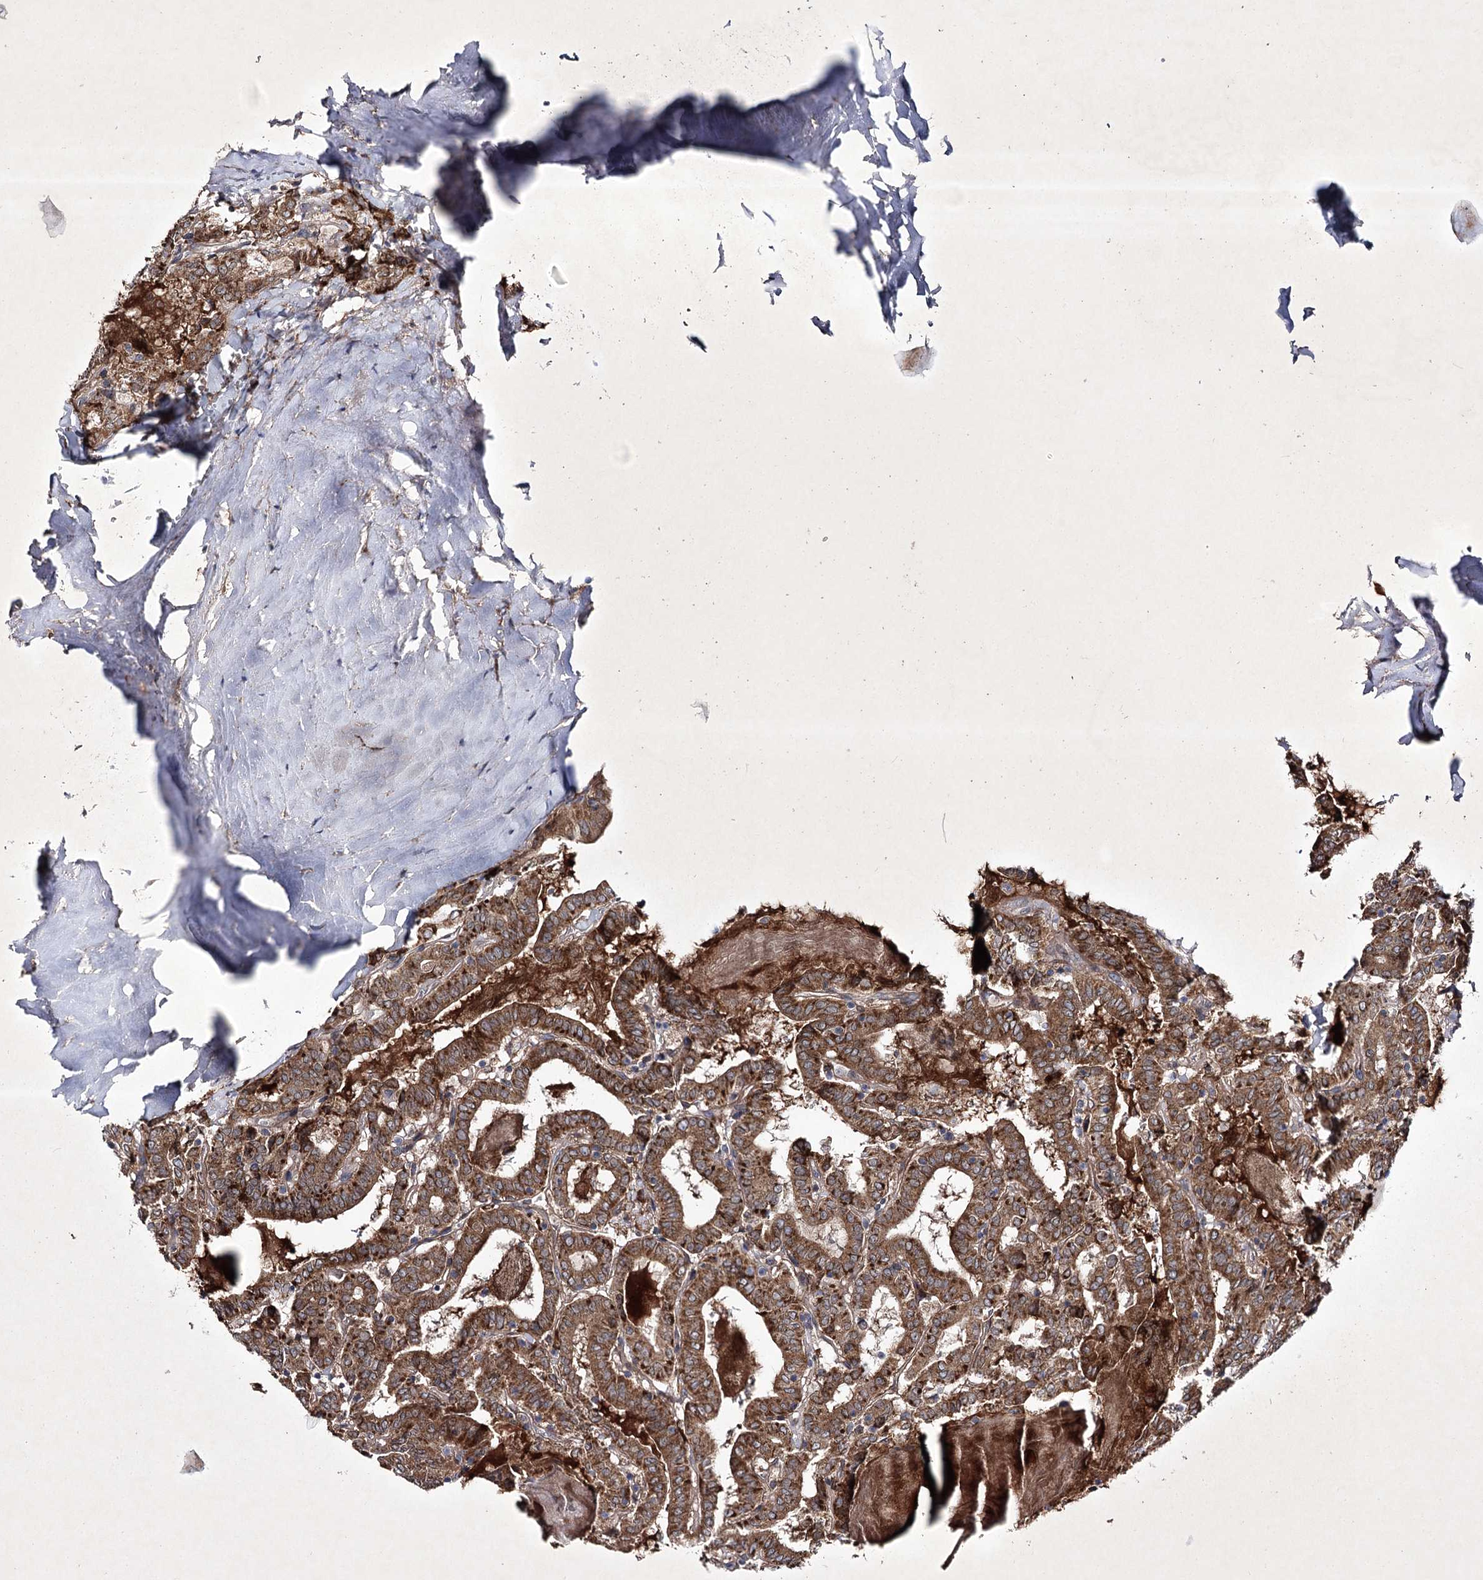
{"staining": {"intensity": "strong", "quantity": ">75%", "location": "cytoplasmic/membranous"}, "tissue": "thyroid cancer", "cell_type": "Tumor cells", "image_type": "cancer", "snomed": [{"axis": "morphology", "description": "Papillary adenocarcinoma, NOS"}, {"axis": "topography", "description": "Thyroid gland"}], "caption": "Immunohistochemistry histopathology image of neoplastic tissue: human papillary adenocarcinoma (thyroid) stained using immunohistochemistry (IHC) reveals high levels of strong protein expression localized specifically in the cytoplasmic/membranous of tumor cells, appearing as a cytoplasmic/membranous brown color.", "gene": "ALG9", "patient": {"sex": "female", "age": 72}}